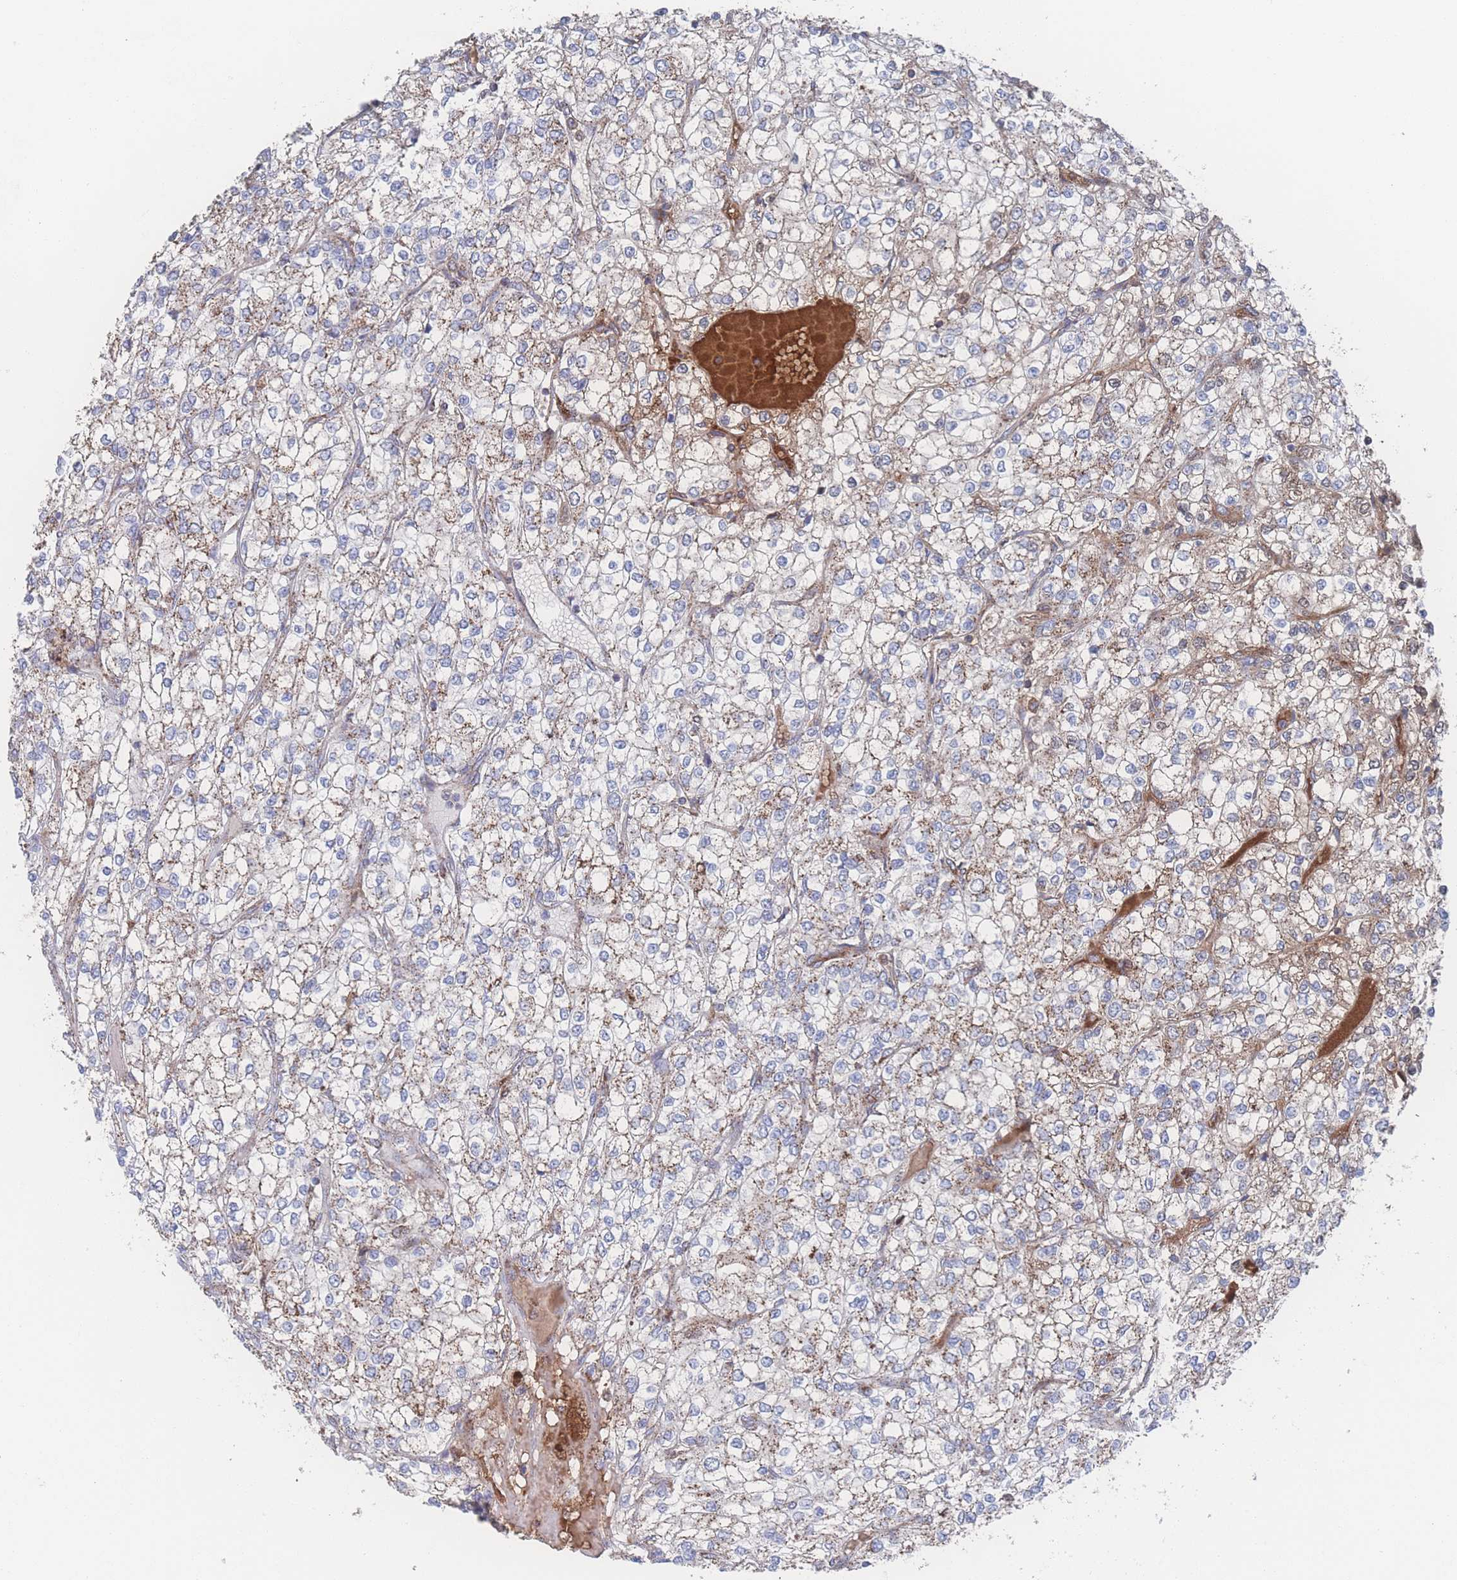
{"staining": {"intensity": "moderate", "quantity": "25%-75%", "location": "cytoplasmic/membranous"}, "tissue": "renal cancer", "cell_type": "Tumor cells", "image_type": "cancer", "snomed": [{"axis": "morphology", "description": "Adenocarcinoma, NOS"}, {"axis": "topography", "description": "Kidney"}], "caption": "Moderate cytoplasmic/membranous staining for a protein is appreciated in approximately 25%-75% of tumor cells of renal cancer (adenocarcinoma) using IHC.", "gene": "PEX14", "patient": {"sex": "male", "age": 80}}